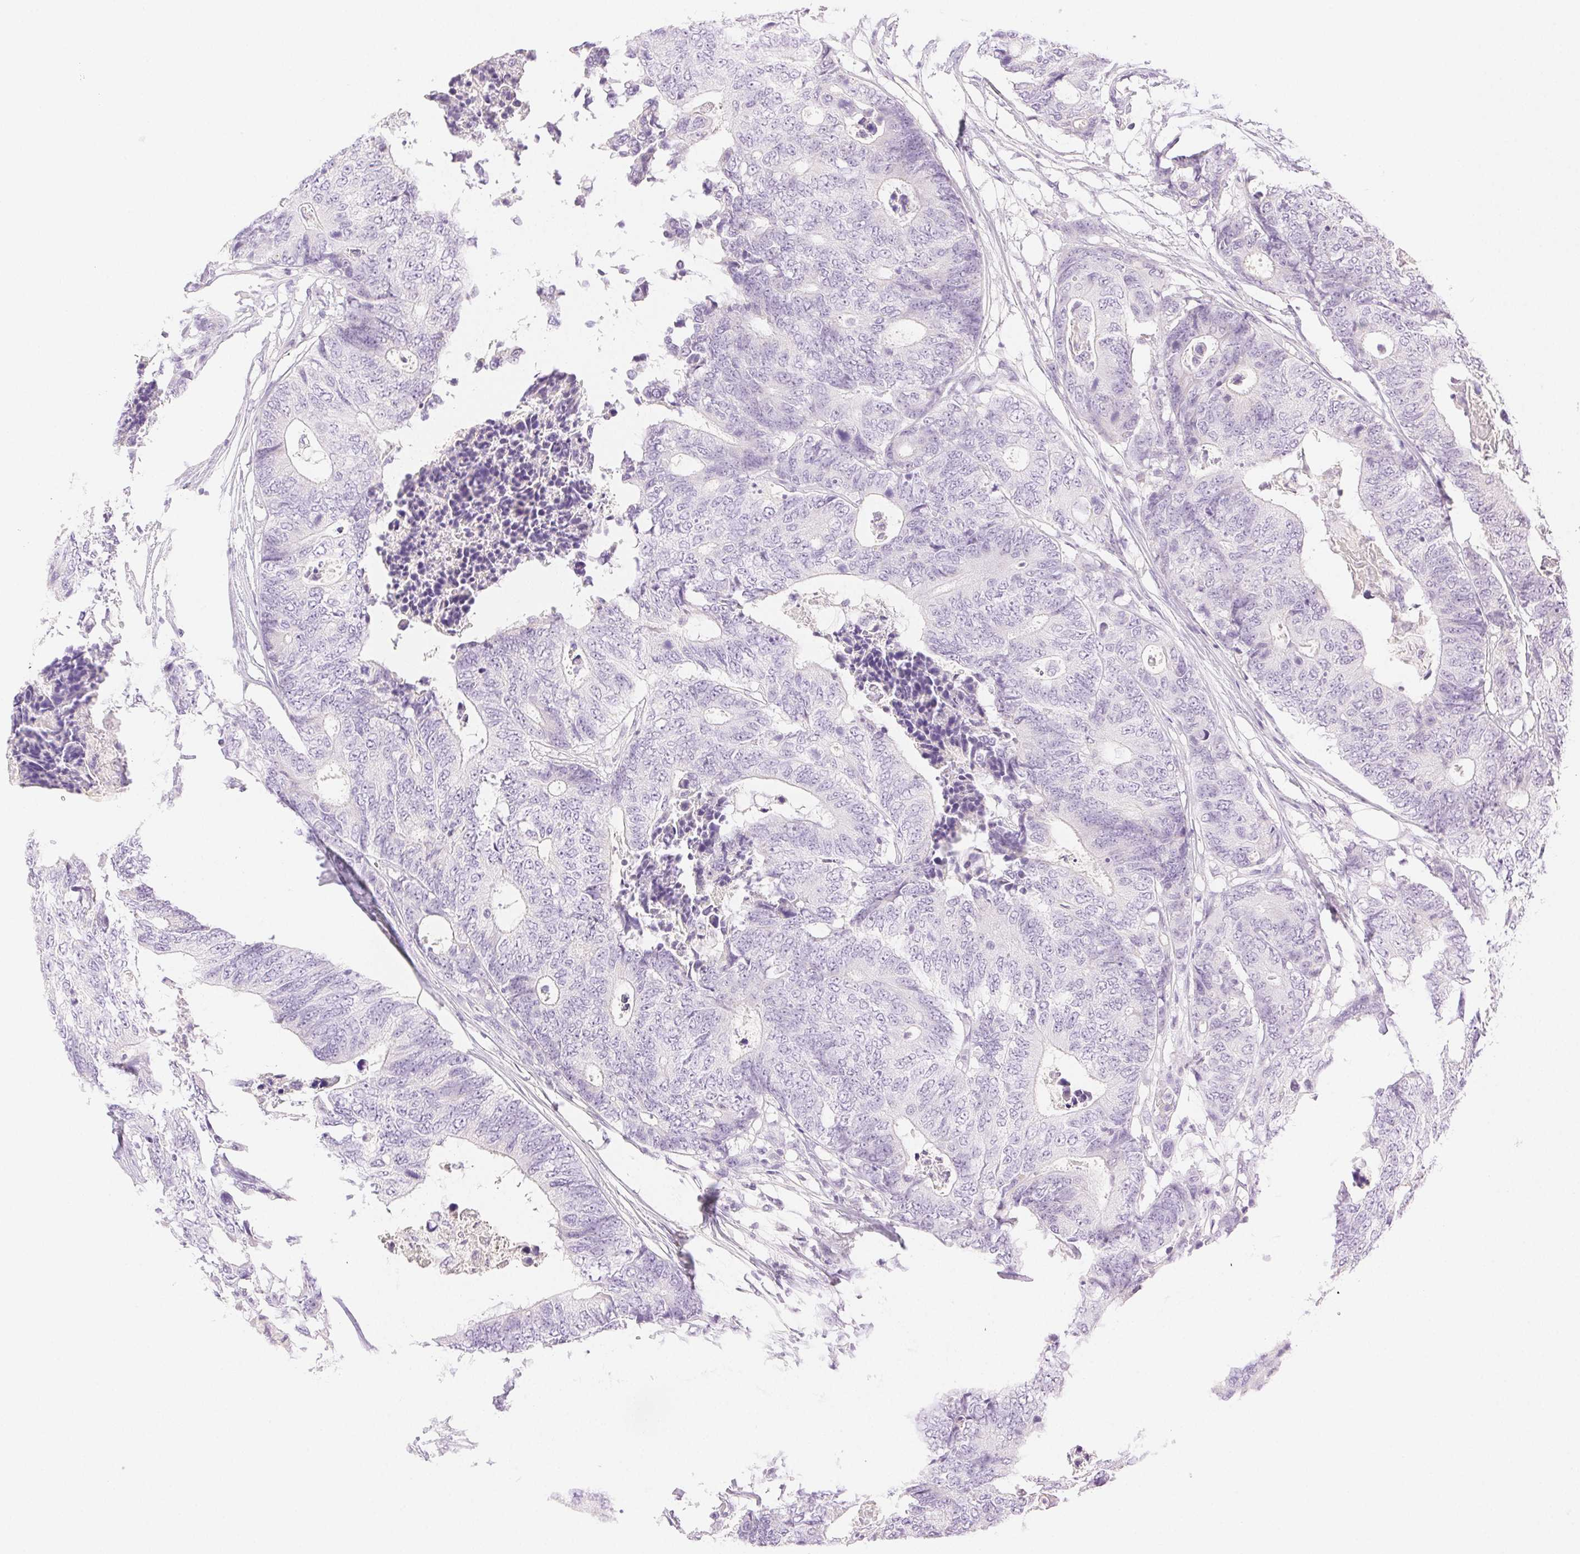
{"staining": {"intensity": "negative", "quantity": "none", "location": "none"}, "tissue": "colorectal cancer", "cell_type": "Tumor cells", "image_type": "cancer", "snomed": [{"axis": "morphology", "description": "Adenocarcinoma, NOS"}, {"axis": "topography", "description": "Colon"}], "caption": "Immunohistochemistry of colorectal cancer demonstrates no positivity in tumor cells.", "gene": "SPACA4", "patient": {"sex": "female", "age": 48}}